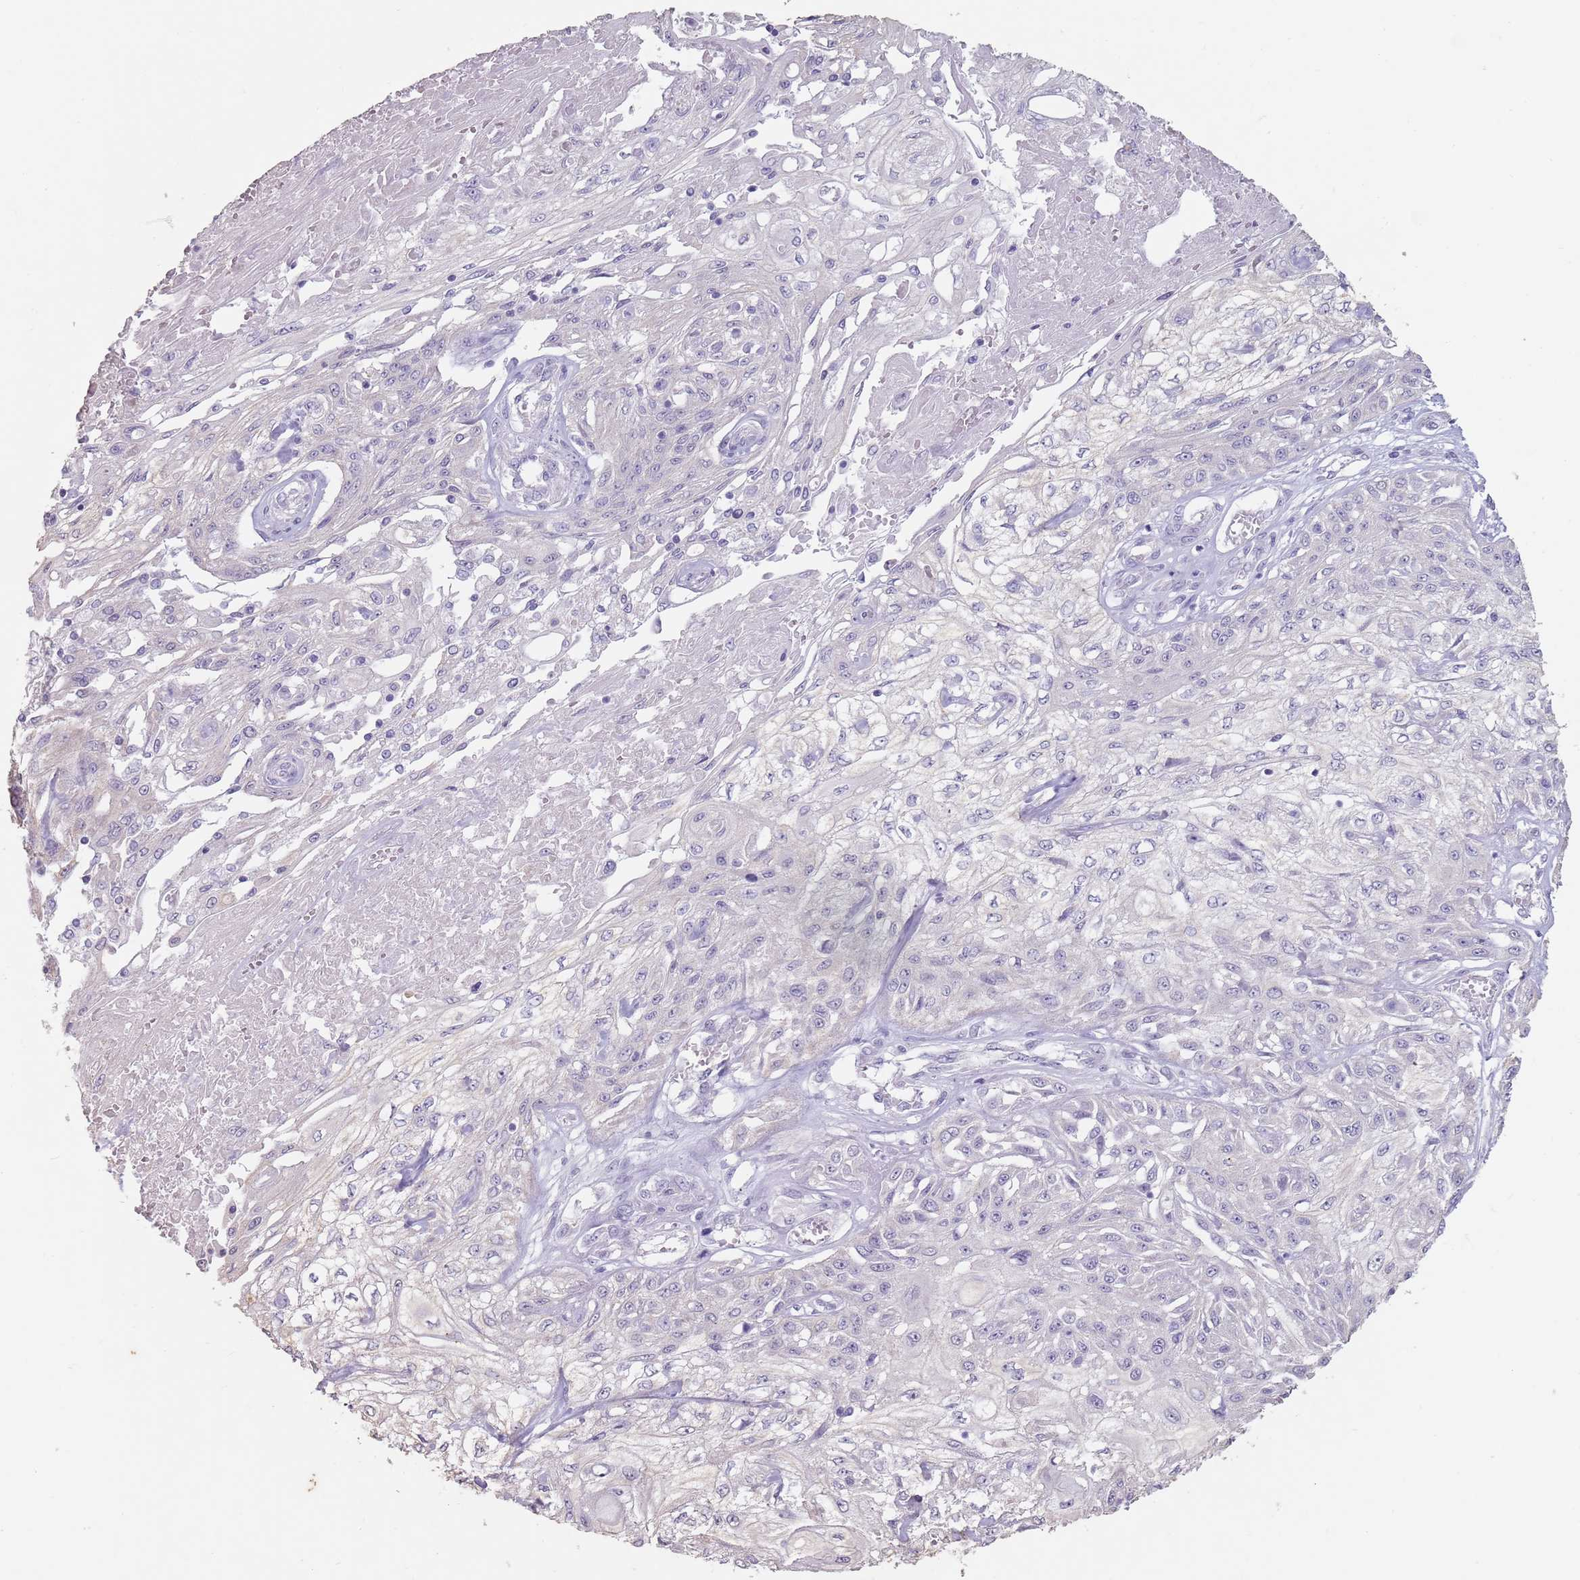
{"staining": {"intensity": "negative", "quantity": "none", "location": "none"}, "tissue": "skin cancer", "cell_type": "Tumor cells", "image_type": "cancer", "snomed": [{"axis": "morphology", "description": "Squamous cell carcinoma, NOS"}, {"axis": "morphology", "description": "Squamous cell carcinoma, metastatic, NOS"}, {"axis": "topography", "description": "Skin"}, {"axis": "topography", "description": "Lymph node"}], "caption": "DAB (3,3'-diaminobenzidine) immunohistochemical staining of squamous cell carcinoma (skin) shows no significant staining in tumor cells. The staining was performed using DAB (3,3'-diaminobenzidine) to visualize the protein expression in brown, while the nuclei were stained in blue with hematoxylin (Magnification: 20x).", "gene": "STYK1", "patient": {"sex": "male", "age": 75}}